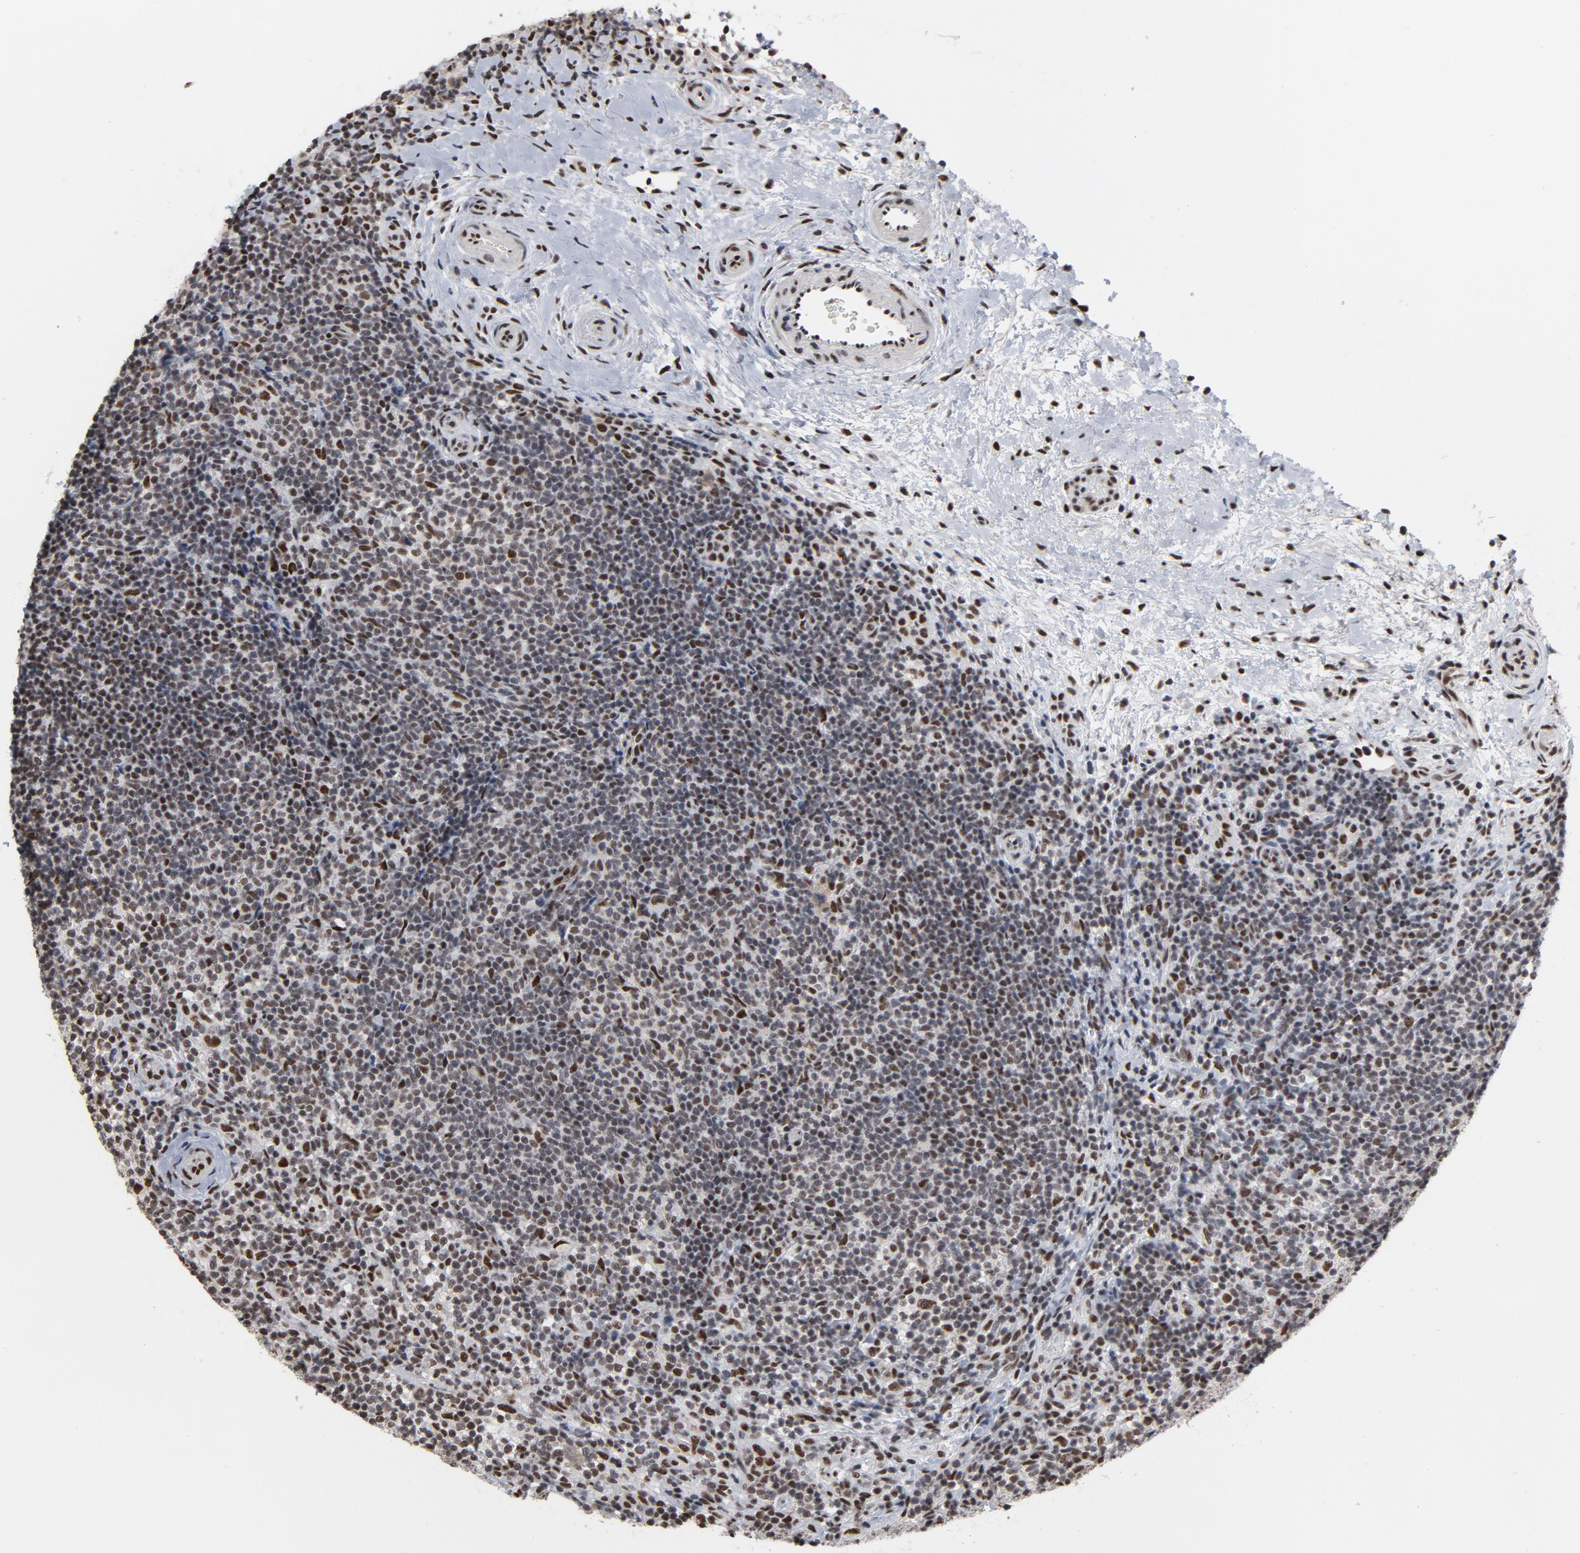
{"staining": {"intensity": "strong", "quantity": "25%-75%", "location": "nuclear"}, "tissue": "lymphoma", "cell_type": "Tumor cells", "image_type": "cancer", "snomed": [{"axis": "morphology", "description": "Malignant lymphoma, non-Hodgkin's type, Low grade"}, {"axis": "topography", "description": "Lymph node"}], "caption": "IHC (DAB (3,3'-diaminobenzidine)) staining of lymphoma exhibits strong nuclear protein positivity in approximately 25%-75% of tumor cells. (DAB (3,3'-diaminobenzidine) IHC with brightfield microscopy, high magnification).", "gene": "MRE11", "patient": {"sex": "female", "age": 76}}